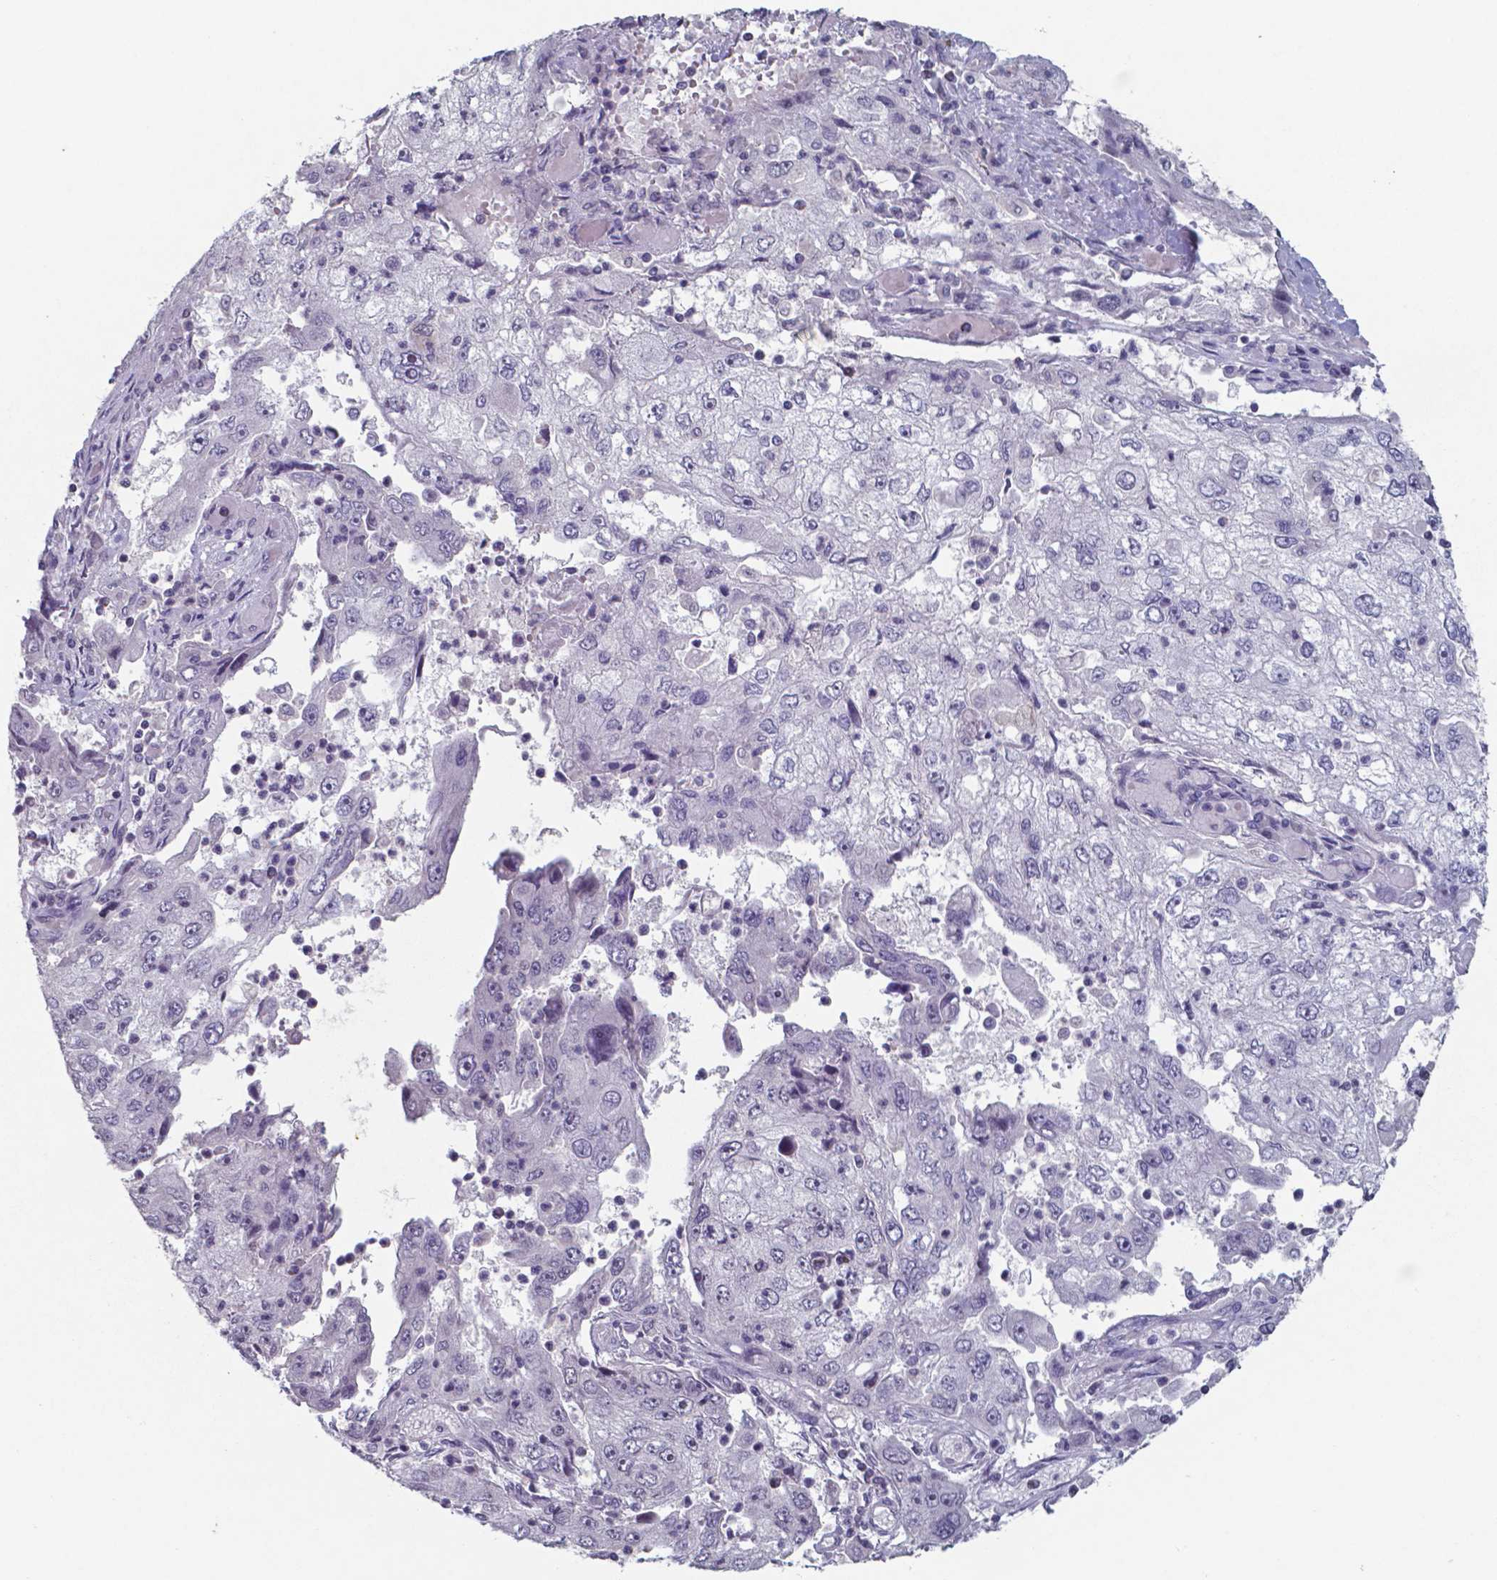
{"staining": {"intensity": "negative", "quantity": "none", "location": "none"}, "tissue": "cervical cancer", "cell_type": "Tumor cells", "image_type": "cancer", "snomed": [{"axis": "morphology", "description": "Squamous cell carcinoma, NOS"}, {"axis": "topography", "description": "Cervix"}], "caption": "This histopathology image is of cervical cancer stained with immunohistochemistry (IHC) to label a protein in brown with the nuclei are counter-stained blue. There is no staining in tumor cells. The staining was performed using DAB to visualize the protein expression in brown, while the nuclei were stained in blue with hematoxylin (Magnification: 20x).", "gene": "TDP2", "patient": {"sex": "female", "age": 36}}